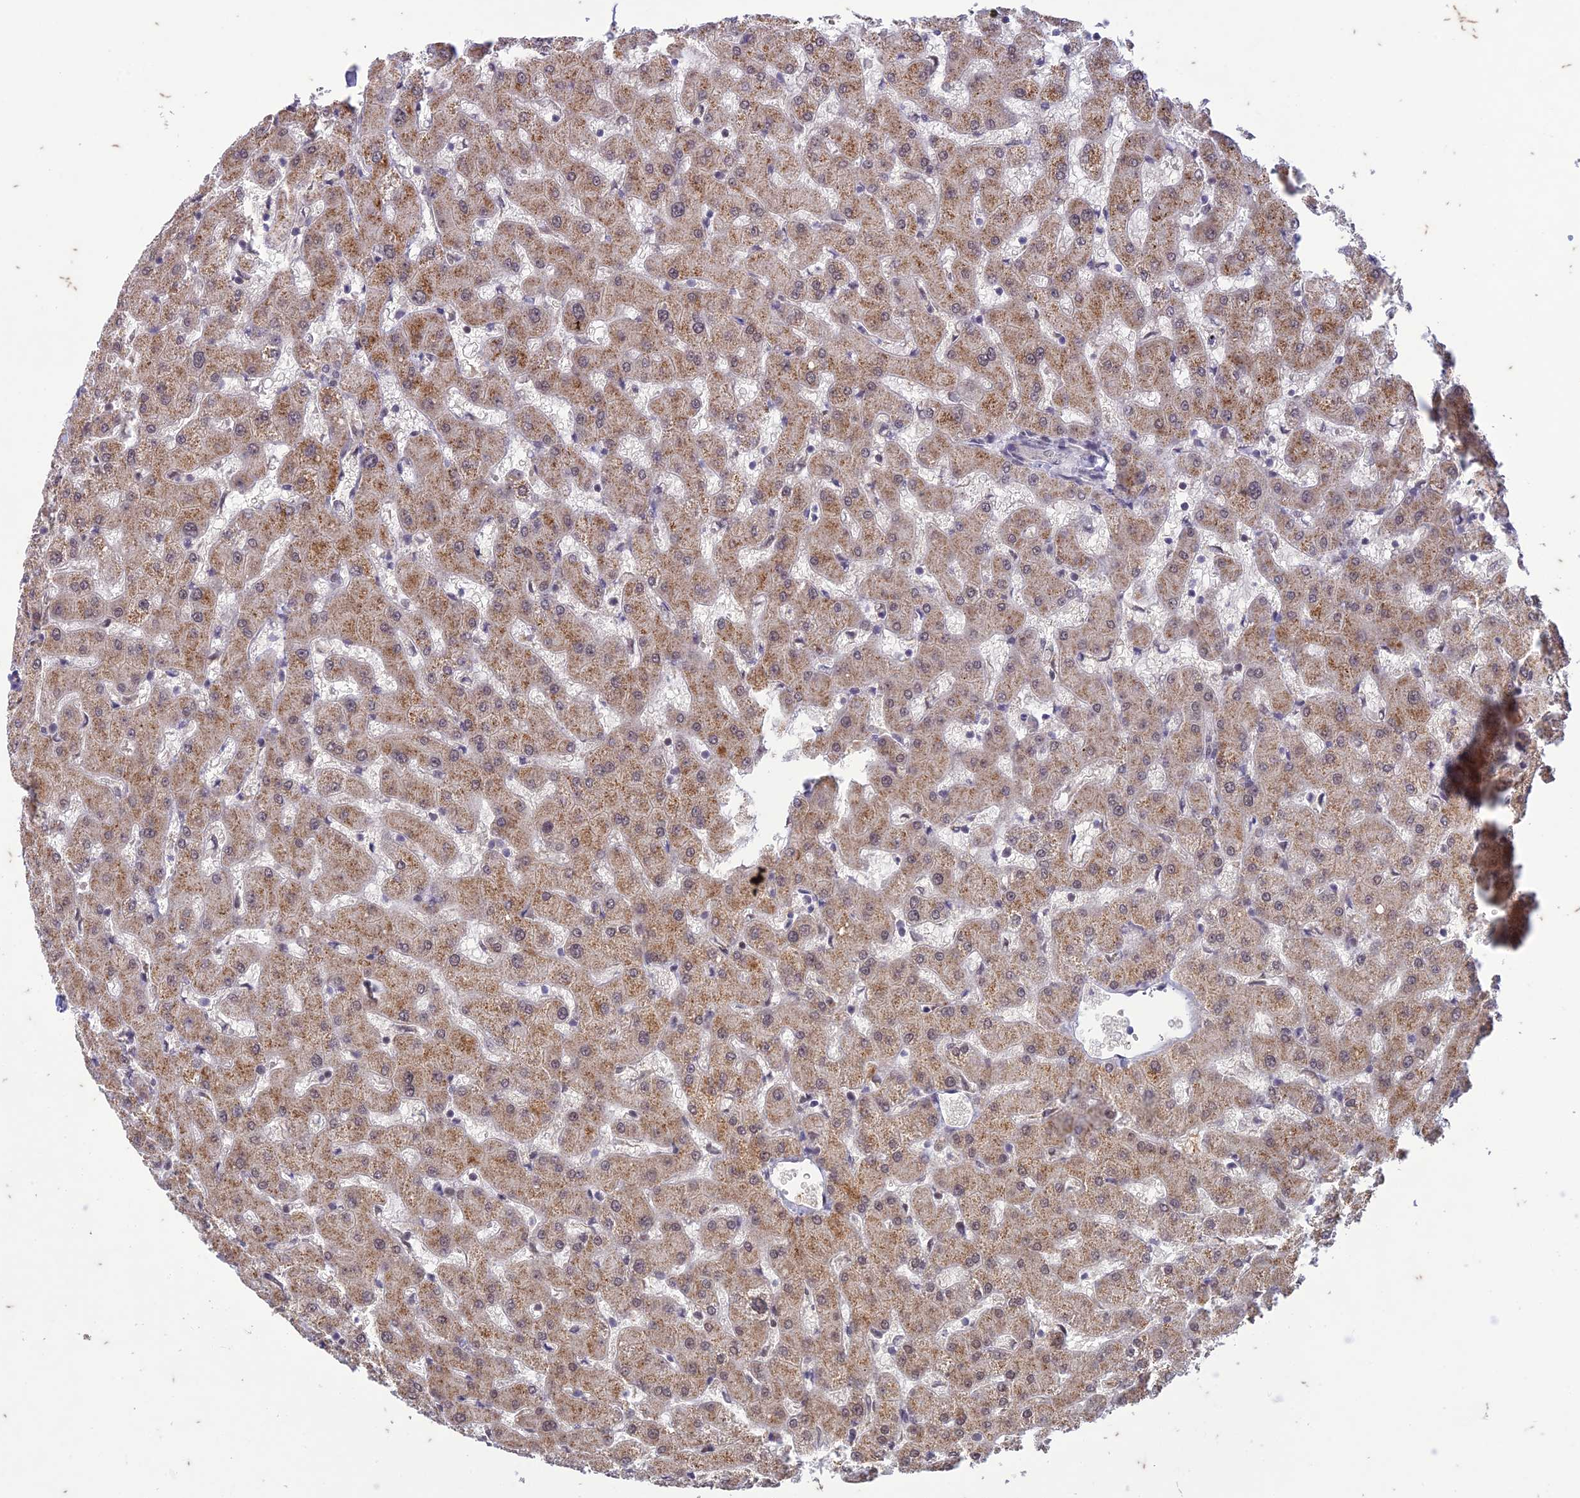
{"staining": {"intensity": "negative", "quantity": "none", "location": "none"}, "tissue": "liver", "cell_type": "Cholangiocytes", "image_type": "normal", "snomed": [{"axis": "morphology", "description": "Normal tissue, NOS"}, {"axis": "topography", "description": "Liver"}], "caption": "An immunohistochemistry (IHC) histopathology image of unremarkable liver is shown. There is no staining in cholangiocytes of liver.", "gene": "POP4", "patient": {"sex": "female", "age": 63}}